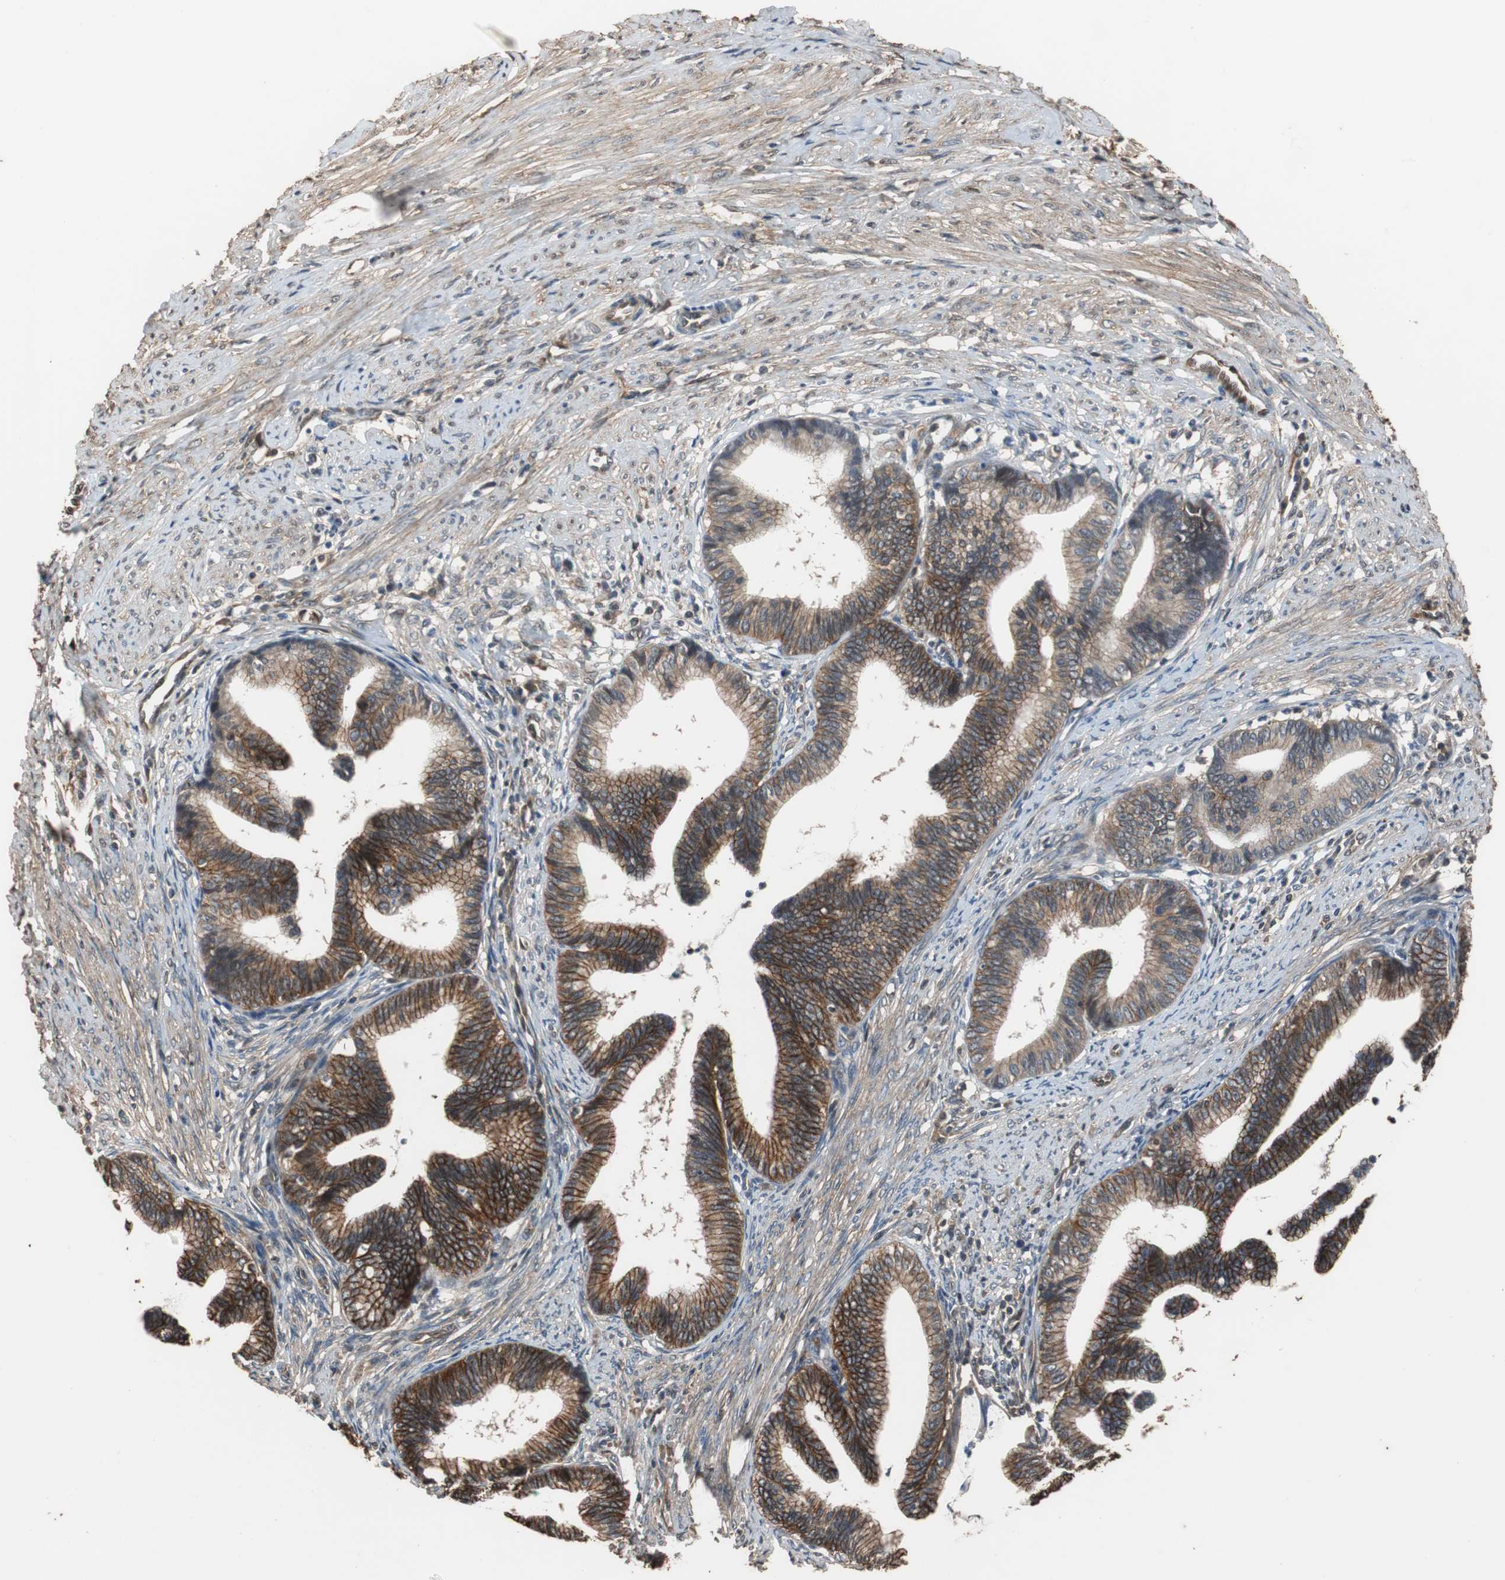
{"staining": {"intensity": "strong", "quantity": ">75%", "location": "cytoplasmic/membranous"}, "tissue": "cervical cancer", "cell_type": "Tumor cells", "image_type": "cancer", "snomed": [{"axis": "morphology", "description": "Adenocarcinoma, NOS"}, {"axis": "topography", "description": "Cervix"}], "caption": "Brown immunohistochemical staining in human cervical cancer (adenocarcinoma) shows strong cytoplasmic/membranous staining in about >75% of tumor cells.", "gene": "NDRG1", "patient": {"sex": "female", "age": 36}}